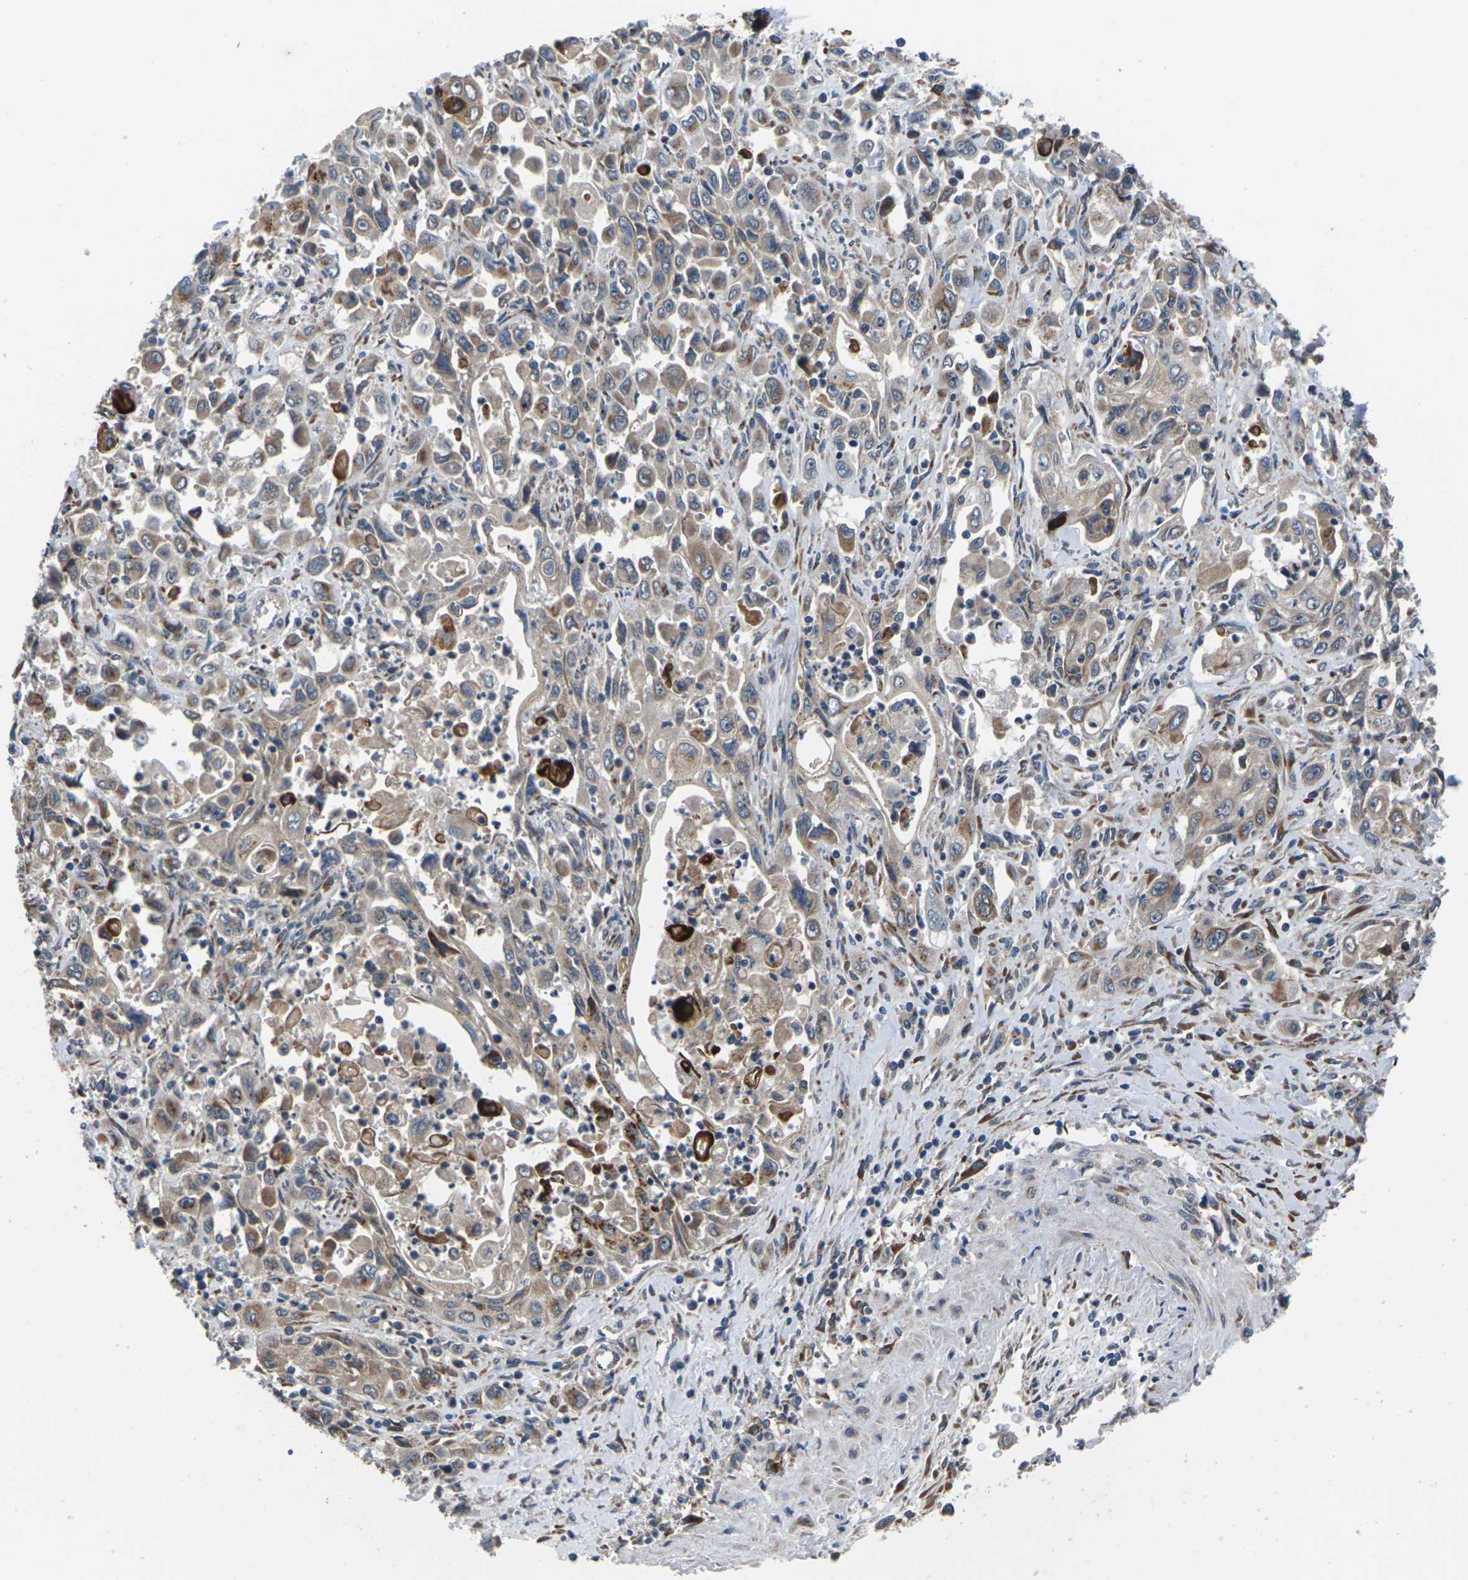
{"staining": {"intensity": "weak", "quantity": ">75%", "location": "cytoplasmic/membranous"}, "tissue": "pancreatic cancer", "cell_type": "Tumor cells", "image_type": "cancer", "snomed": [{"axis": "morphology", "description": "Adenocarcinoma, NOS"}, {"axis": "topography", "description": "Pancreas"}], "caption": "A brown stain highlights weak cytoplasmic/membranous expression of a protein in pancreatic adenocarcinoma tumor cells. The staining was performed using DAB to visualize the protein expression in brown, while the nuclei were stained in blue with hematoxylin (Magnification: 20x).", "gene": "GABRP", "patient": {"sex": "male", "age": 70}}